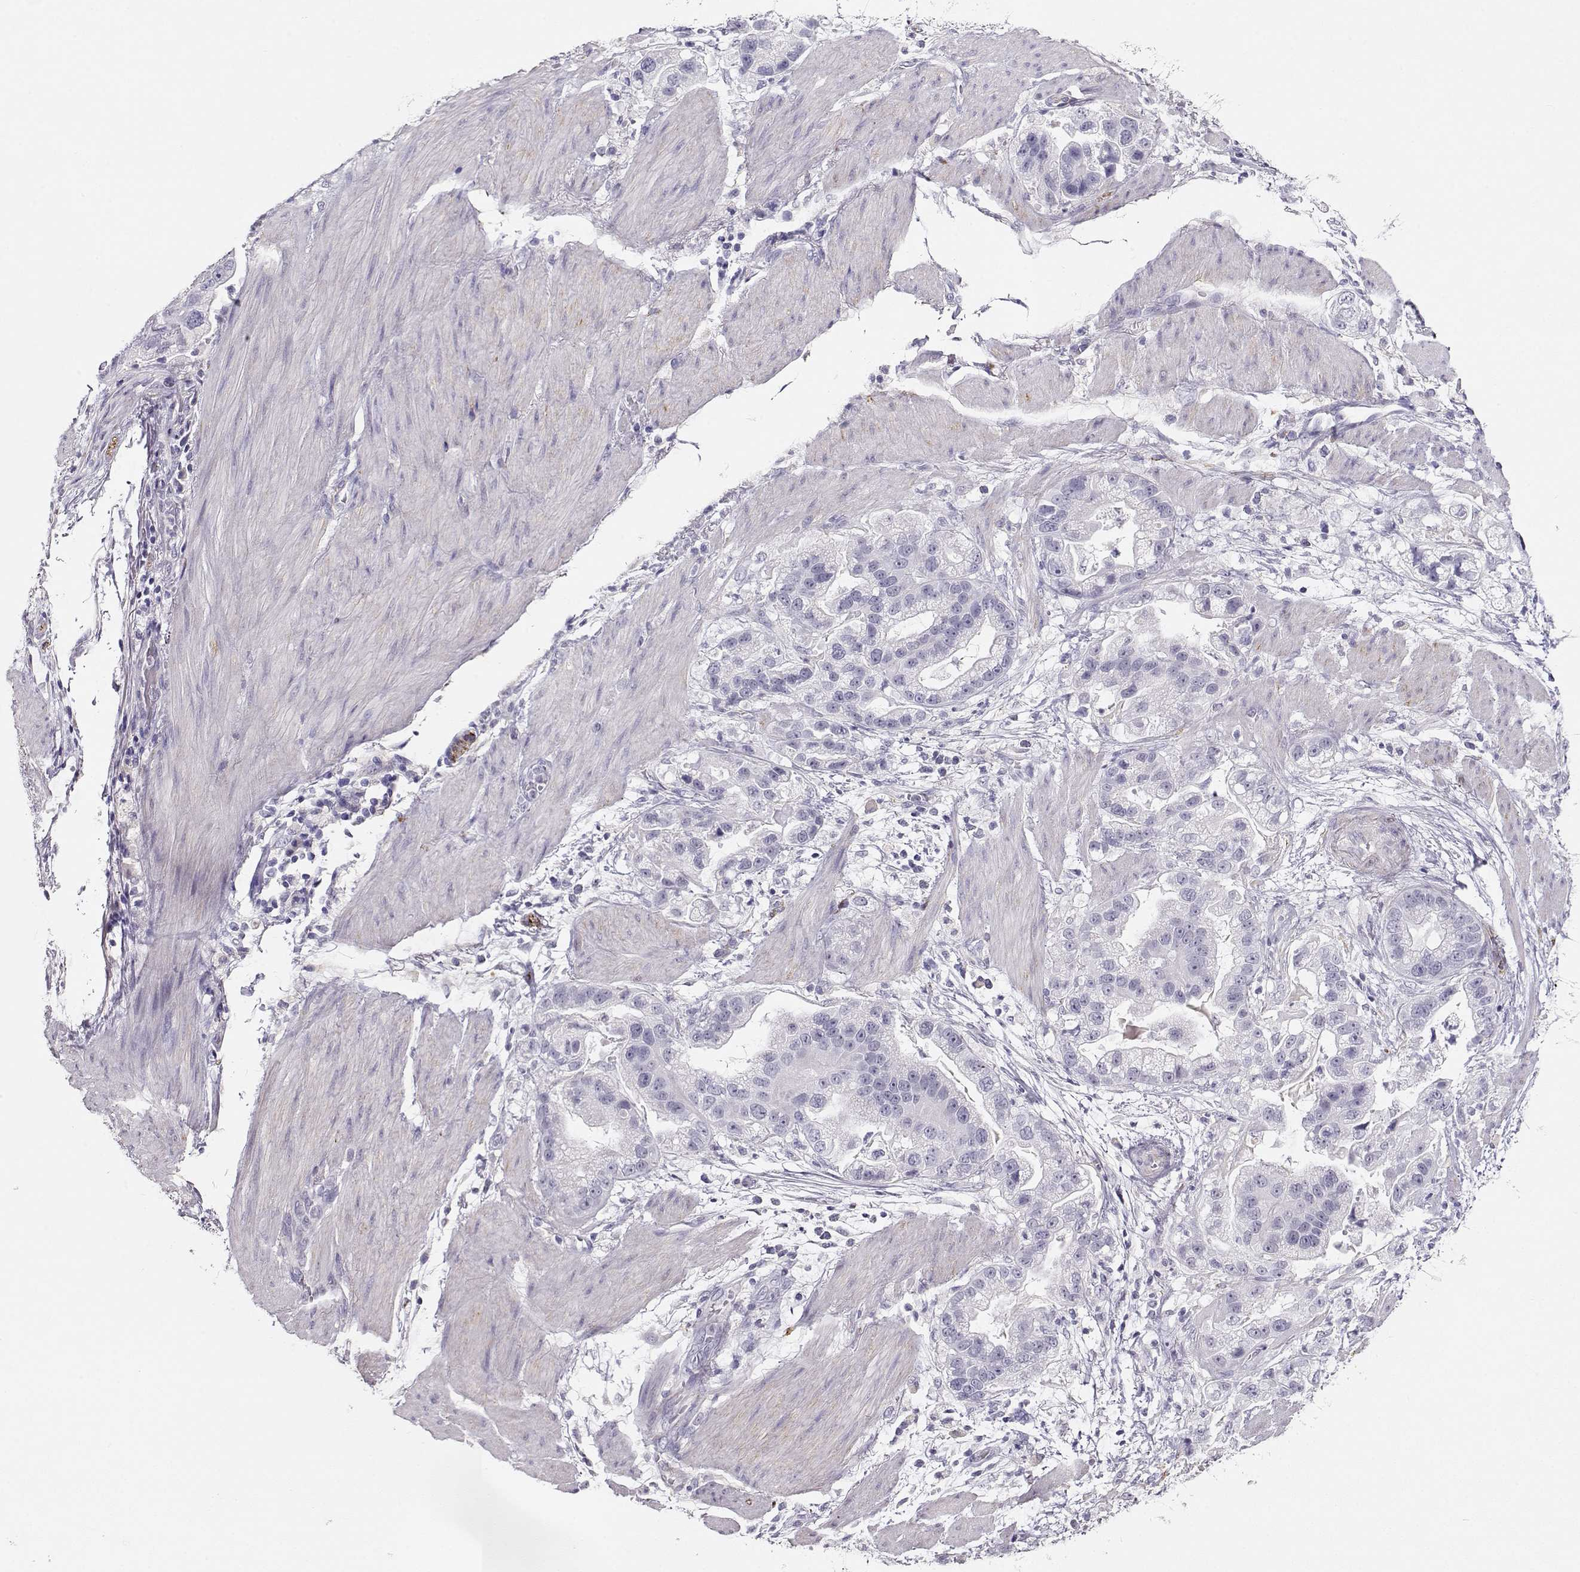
{"staining": {"intensity": "negative", "quantity": "none", "location": "none"}, "tissue": "stomach cancer", "cell_type": "Tumor cells", "image_type": "cancer", "snomed": [{"axis": "morphology", "description": "Adenocarcinoma, NOS"}, {"axis": "topography", "description": "Stomach"}], "caption": "Immunohistochemical staining of stomach adenocarcinoma demonstrates no significant expression in tumor cells.", "gene": "RBM44", "patient": {"sex": "male", "age": 59}}